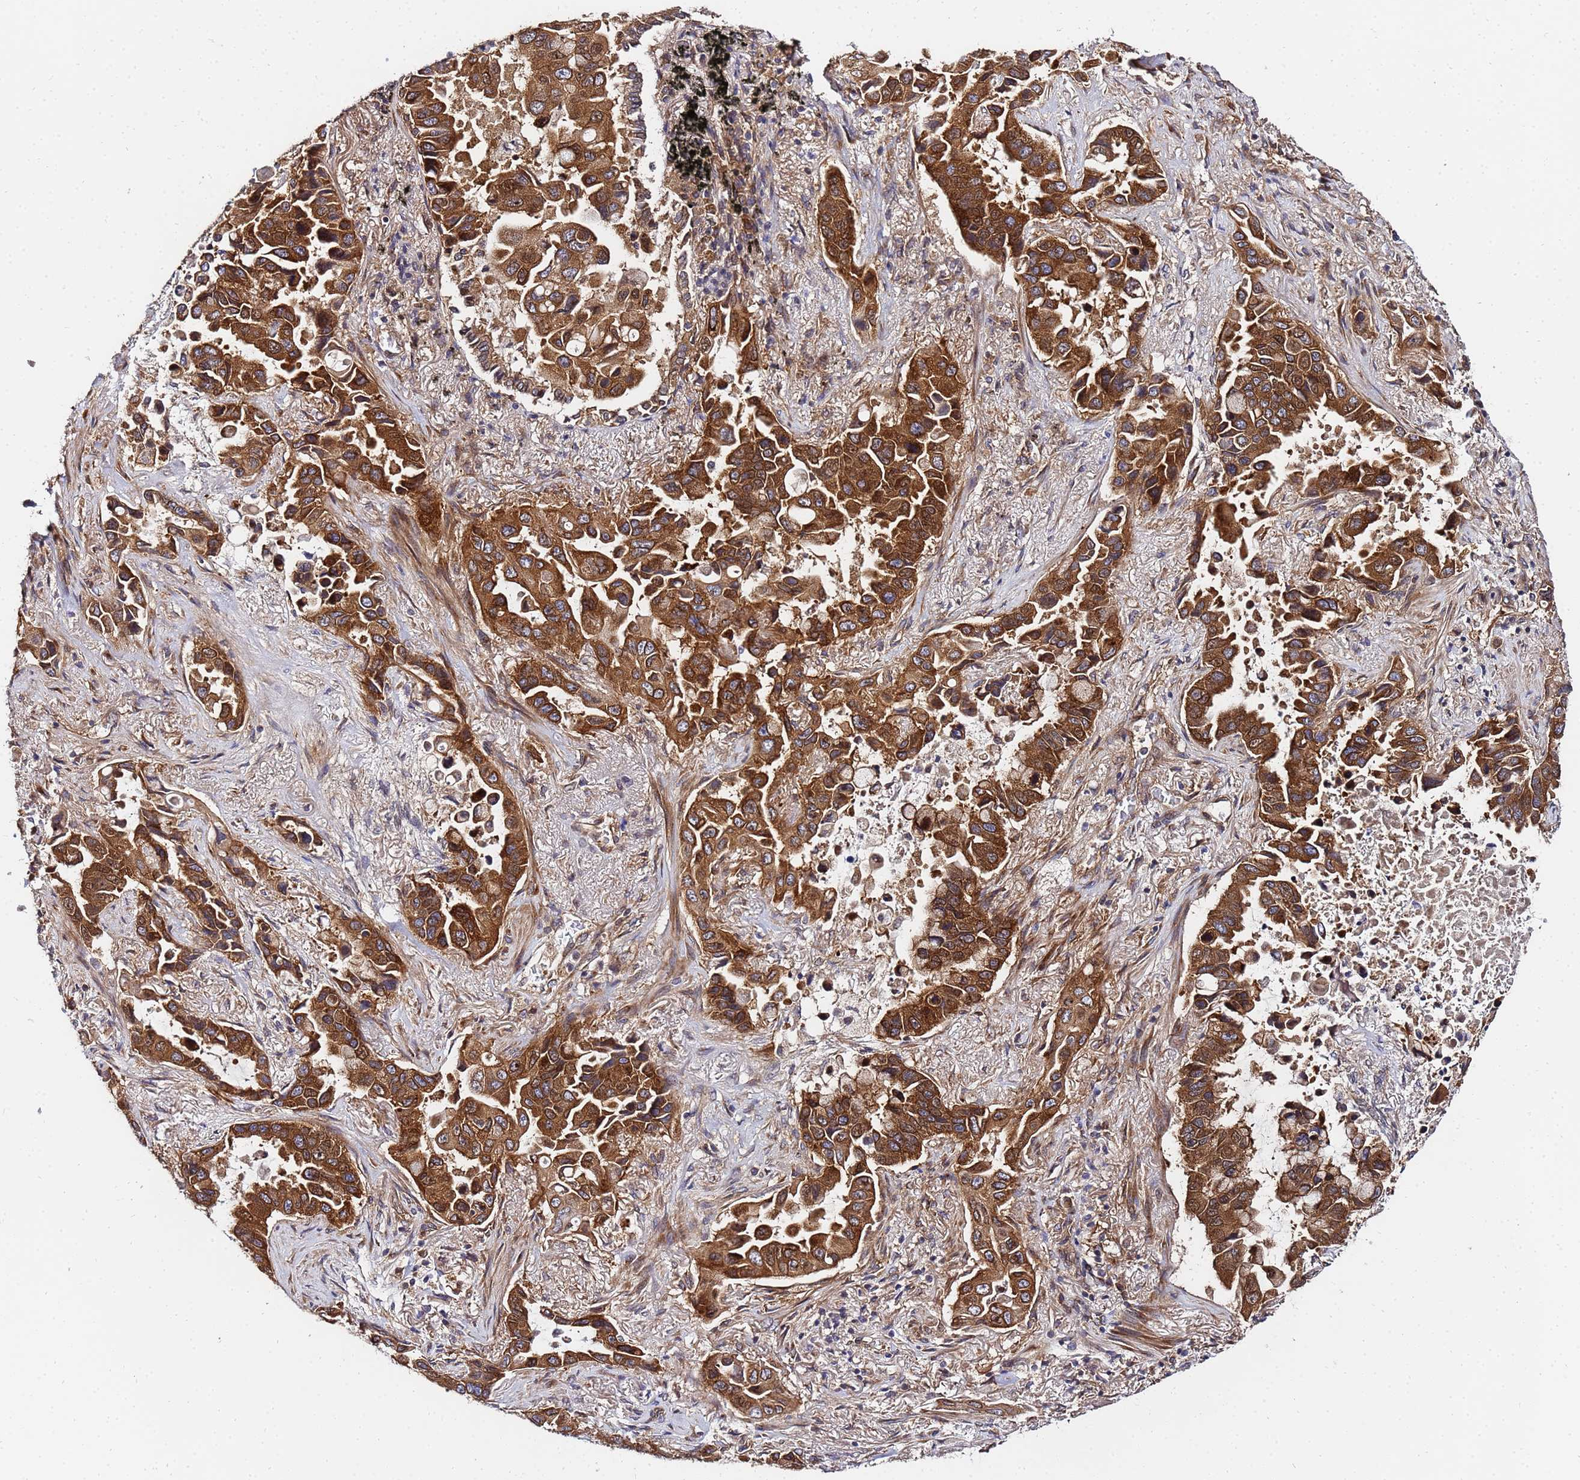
{"staining": {"intensity": "strong", "quantity": ">75%", "location": "cytoplasmic/membranous"}, "tissue": "lung cancer", "cell_type": "Tumor cells", "image_type": "cancer", "snomed": [{"axis": "morphology", "description": "Adenocarcinoma, NOS"}, {"axis": "topography", "description": "Lung"}], "caption": "Immunohistochemical staining of adenocarcinoma (lung) shows high levels of strong cytoplasmic/membranous protein positivity in about >75% of tumor cells.", "gene": "UNC93B1", "patient": {"sex": "male", "age": 64}}